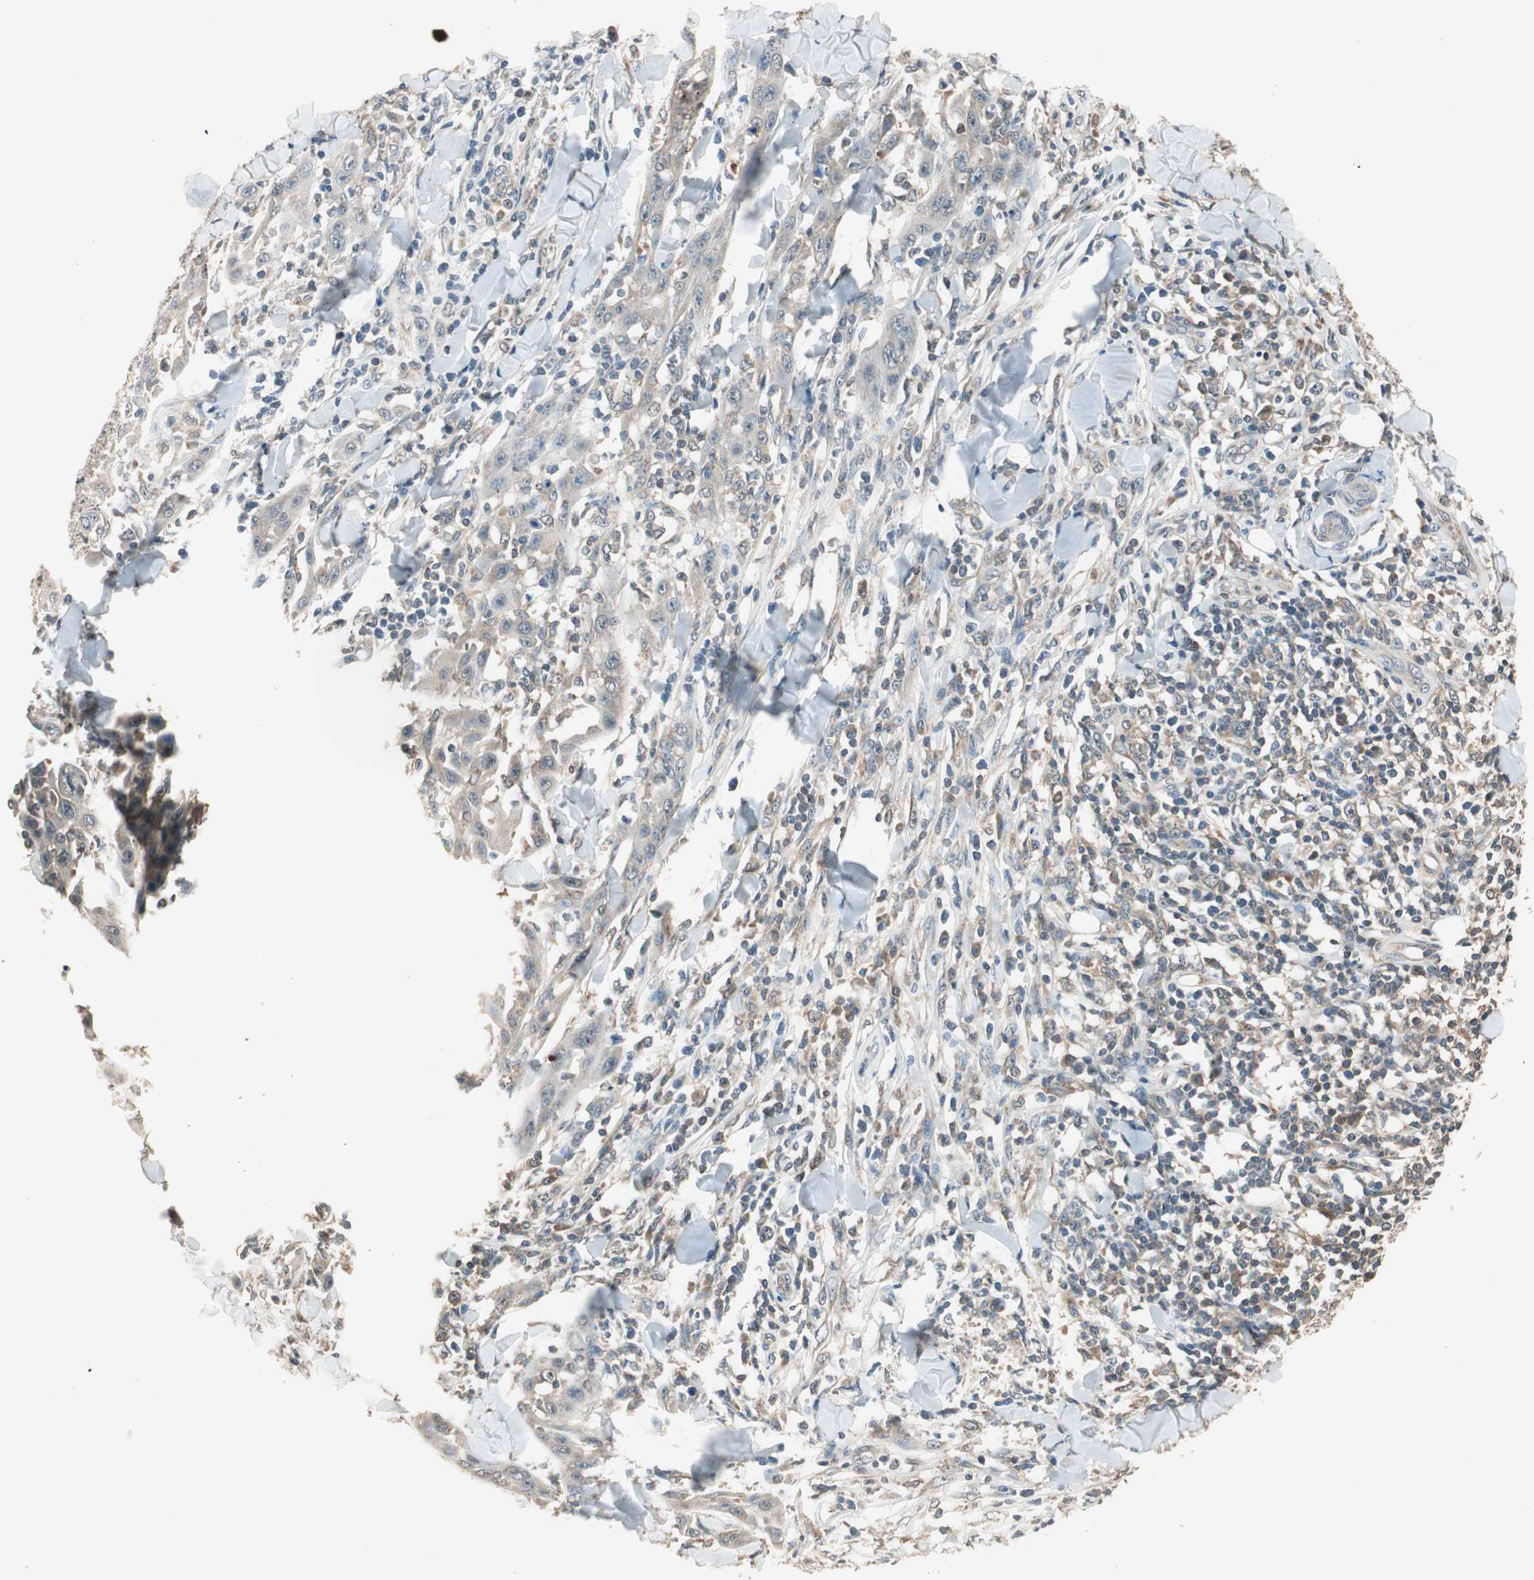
{"staining": {"intensity": "negative", "quantity": "none", "location": "none"}, "tissue": "skin cancer", "cell_type": "Tumor cells", "image_type": "cancer", "snomed": [{"axis": "morphology", "description": "Squamous cell carcinoma, NOS"}, {"axis": "topography", "description": "Skin"}], "caption": "IHC image of human skin cancer stained for a protein (brown), which exhibits no expression in tumor cells.", "gene": "TRIM21", "patient": {"sex": "male", "age": 24}}